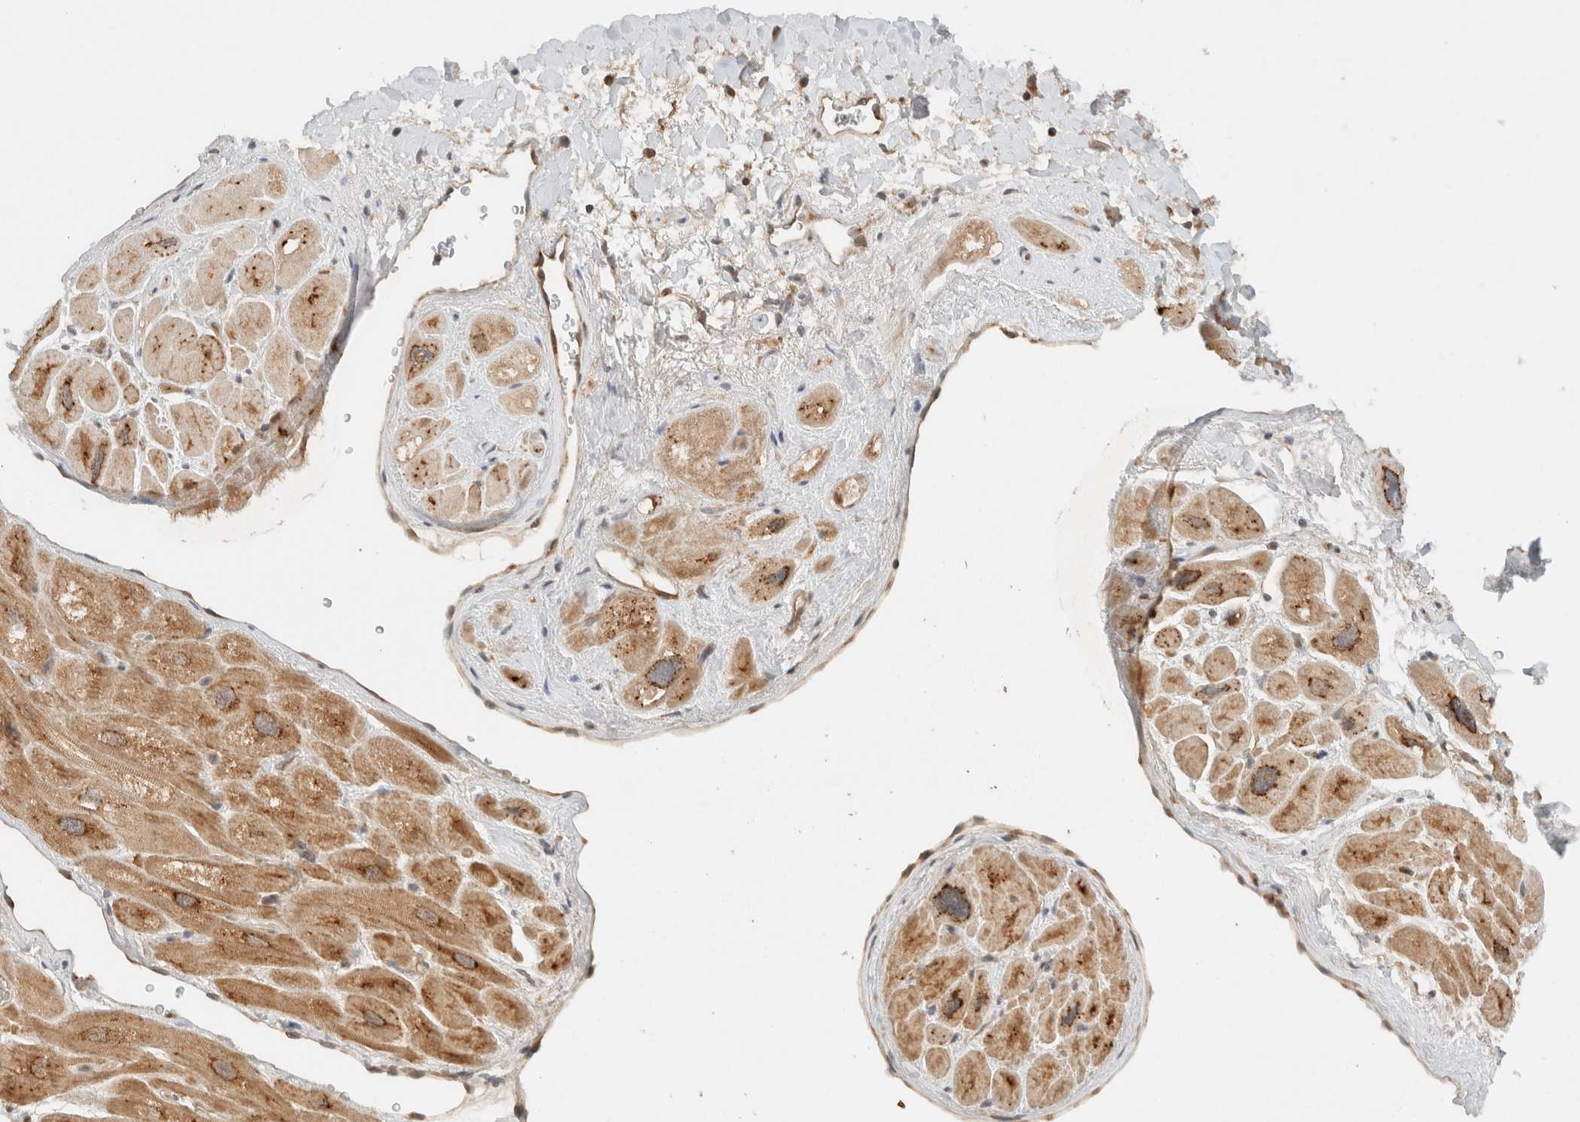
{"staining": {"intensity": "moderate", "quantity": ">75%", "location": "cytoplasmic/membranous"}, "tissue": "heart muscle", "cell_type": "Cardiomyocytes", "image_type": "normal", "snomed": [{"axis": "morphology", "description": "Normal tissue, NOS"}, {"axis": "topography", "description": "Heart"}], "caption": "A histopathology image of human heart muscle stained for a protein reveals moderate cytoplasmic/membranous brown staining in cardiomyocytes.", "gene": "ARFGEF2", "patient": {"sex": "male", "age": 49}}